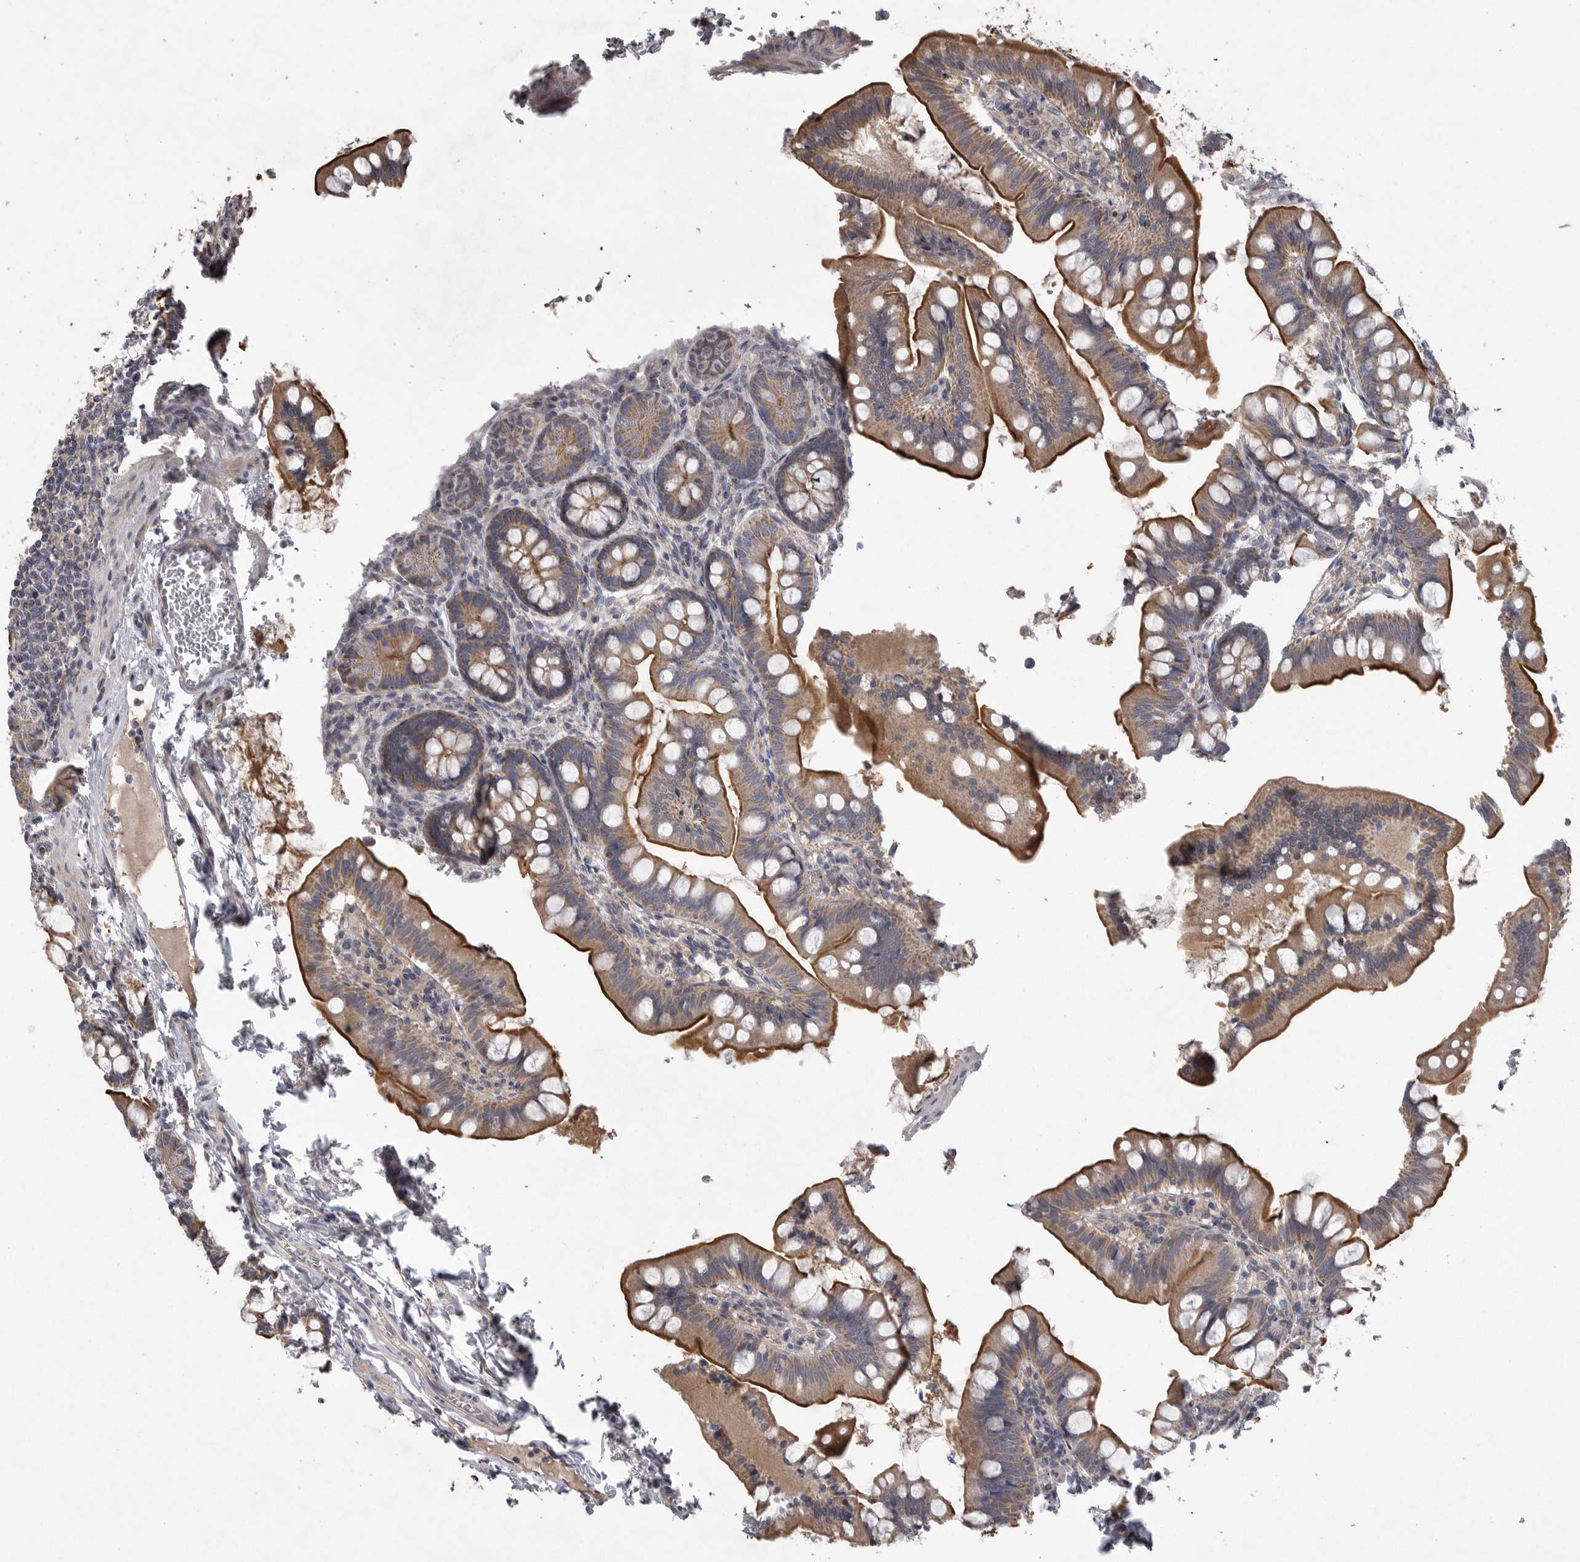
{"staining": {"intensity": "strong", "quantity": ">75%", "location": "cytoplasmic/membranous"}, "tissue": "small intestine", "cell_type": "Glandular cells", "image_type": "normal", "snomed": [{"axis": "morphology", "description": "Normal tissue, NOS"}, {"axis": "topography", "description": "Small intestine"}], "caption": "IHC image of unremarkable small intestine: human small intestine stained using immunohistochemistry demonstrates high levels of strong protein expression localized specifically in the cytoplasmic/membranous of glandular cells, appearing as a cytoplasmic/membranous brown color.", "gene": "CRP", "patient": {"sex": "male", "age": 7}}